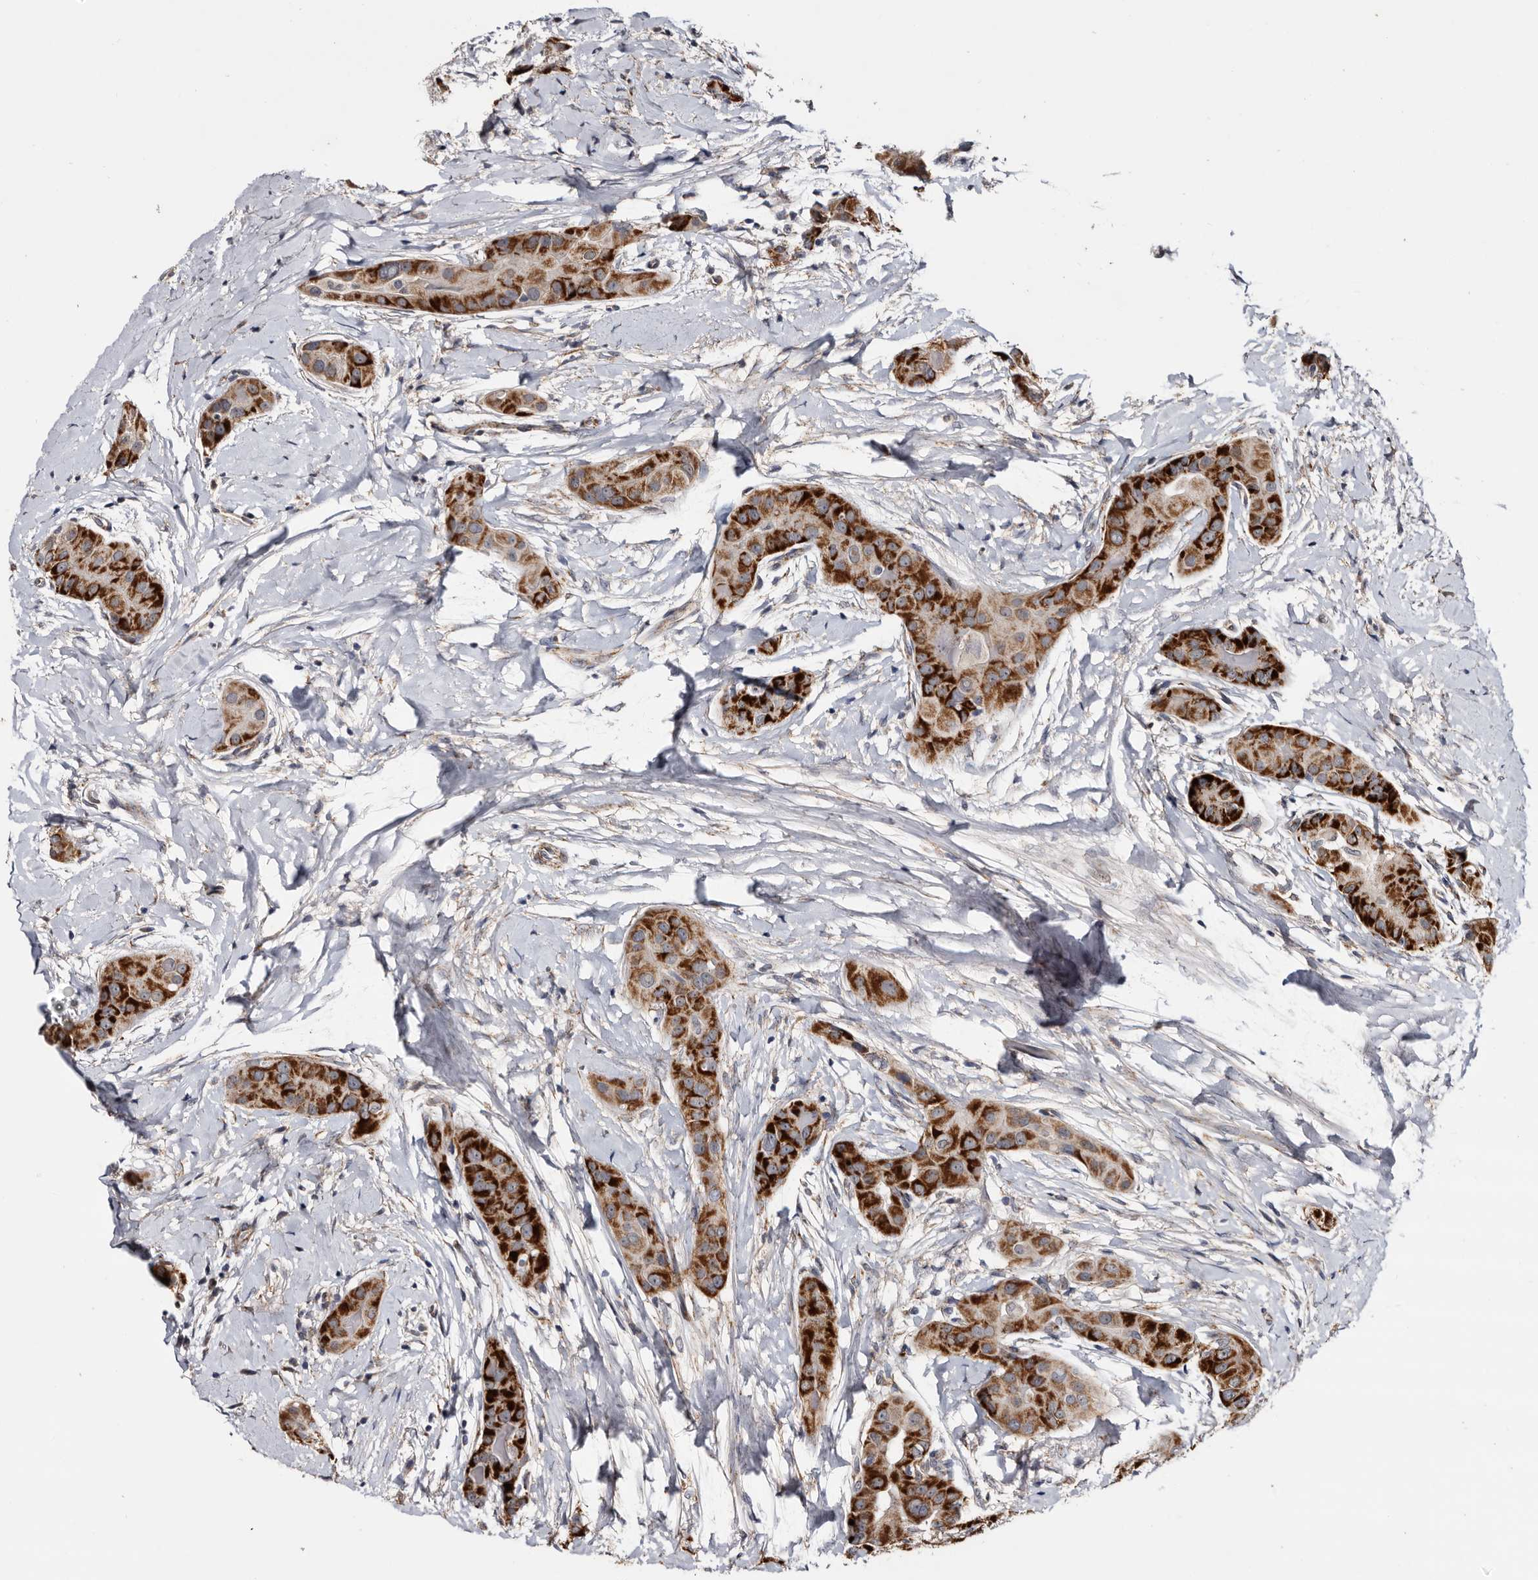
{"staining": {"intensity": "strong", "quantity": ">75%", "location": "cytoplasmic/membranous"}, "tissue": "thyroid cancer", "cell_type": "Tumor cells", "image_type": "cancer", "snomed": [{"axis": "morphology", "description": "Papillary adenocarcinoma, NOS"}, {"axis": "topography", "description": "Thyroid gland"}], "caption": "A micrograph of human papillary adenocarcinoma (thyroid) stained for a protein exhibits strong cytoplasmic/membranous brown staining in tumor cells. (Stains: DAB in brown, nuclei in blue, Microscopy: brightfield microscopy at high magnification).", "gene": "ARMCX2", "patient": {"sex": "male", "age": 33}}